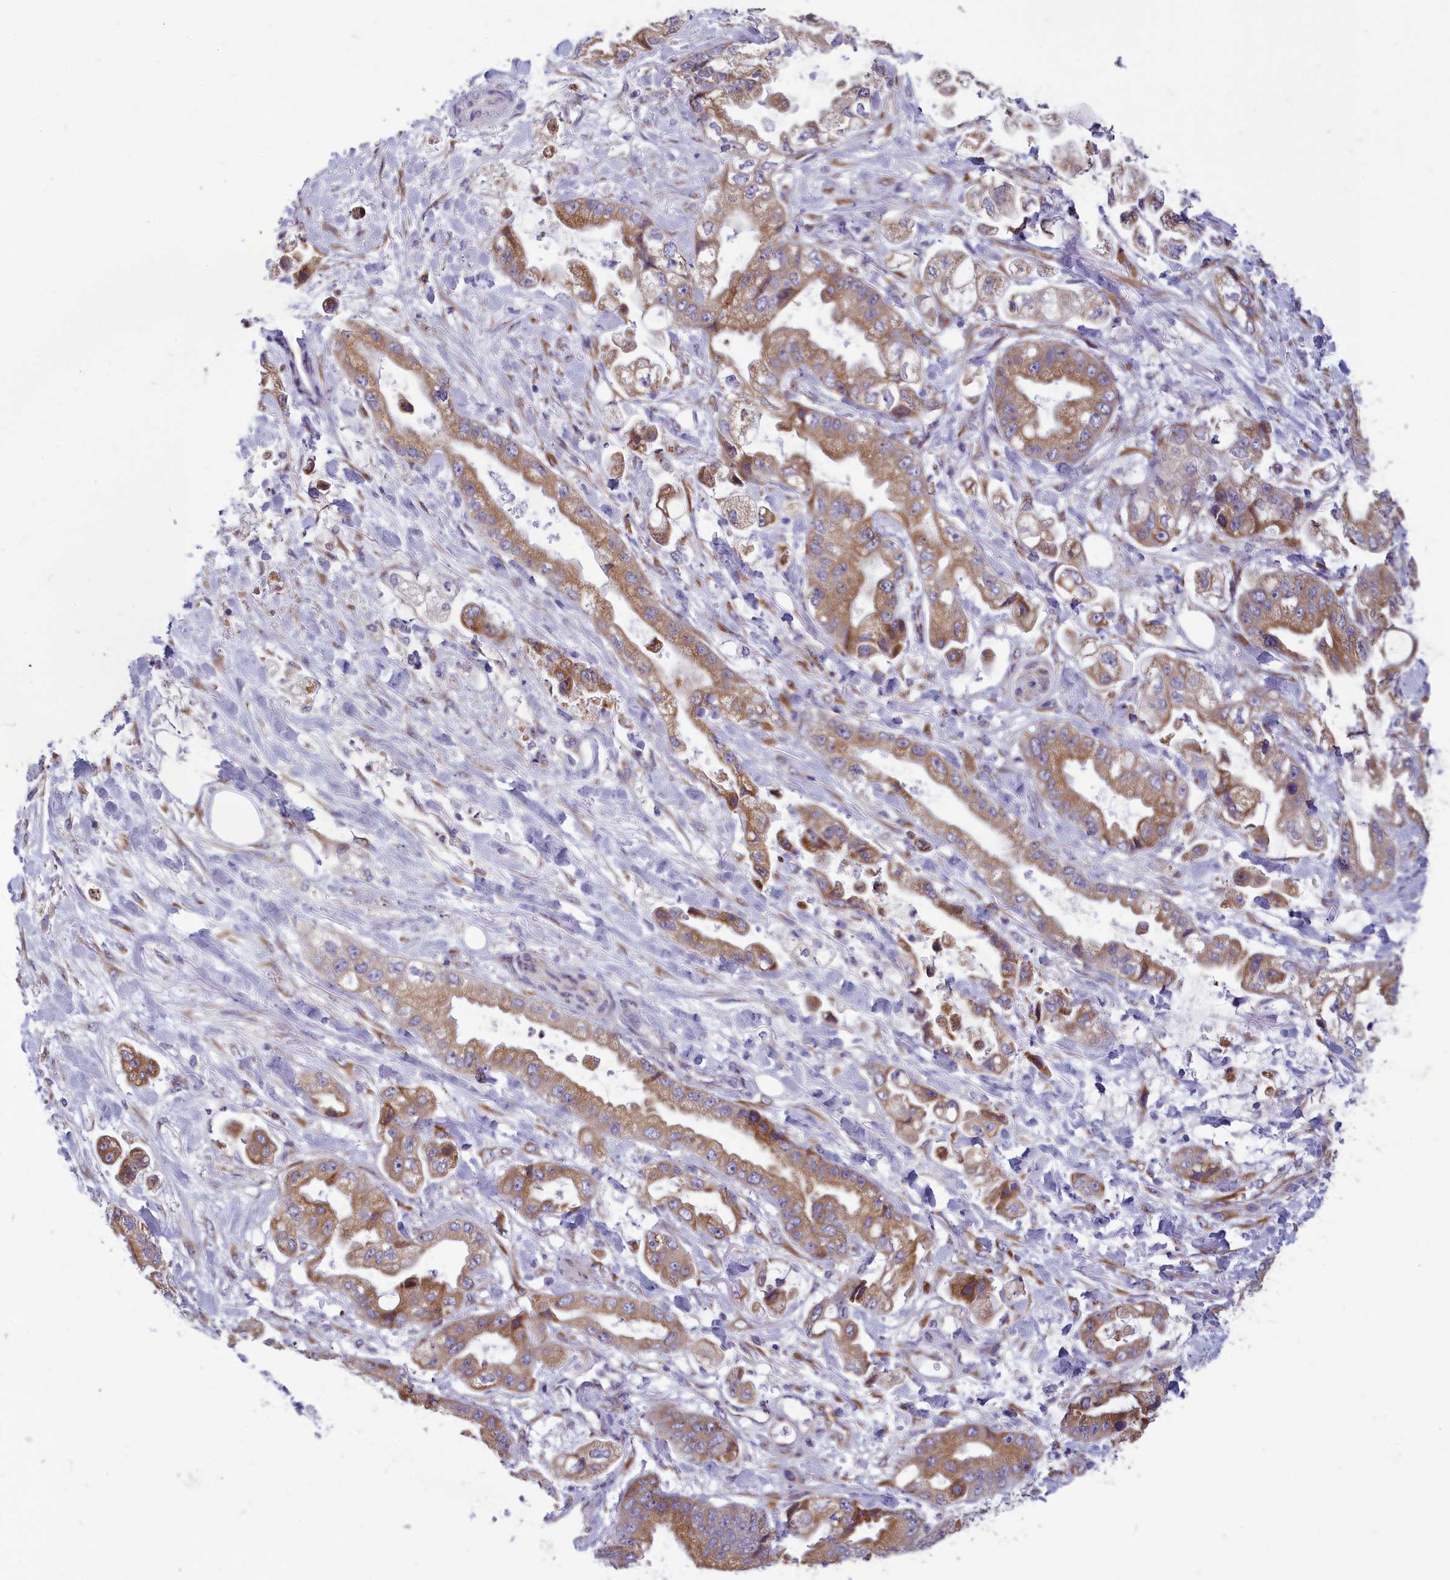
{"staining": {"intensity": "moderate", "quantity": ">75%", "location": "cytoplasmic/membranous"}, "tissue": "stomach cancer", "cell_type": "Tumor cells", "image_type": "cancer", "snomed": [{"axis": "morphology", "description": "Adenocarcinoma, NOS"}, {"axis": "topography", "description": "Stomach"}], "caption": "Immunohistochemical staining of stomach cancer displays medium levels of moderate cytoplasmic/membranous expression in about >75% of tumor cells.", "gene": "CENATAC", "patient": {"sex": "male", "age": 62}}